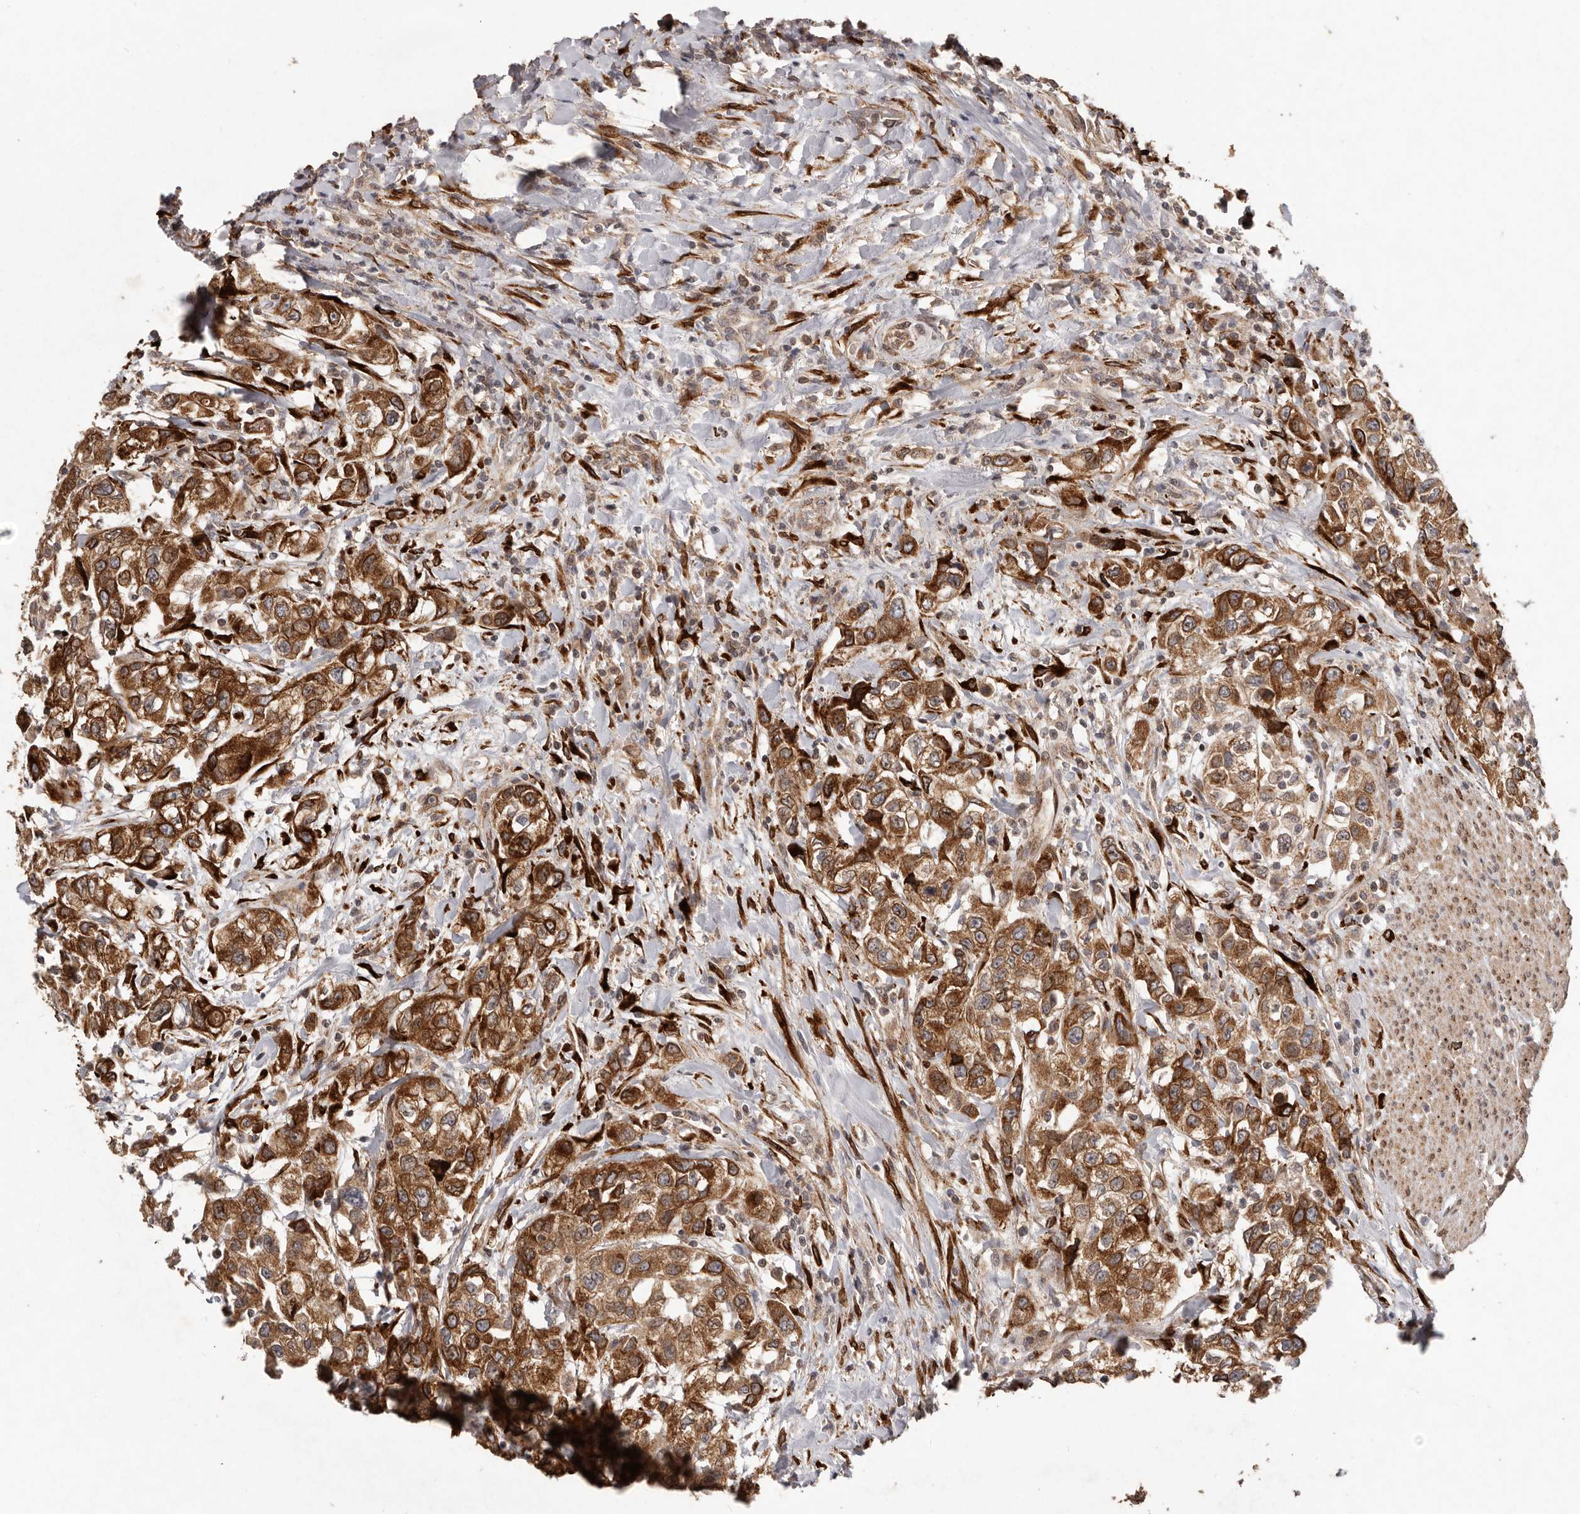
{"staining": {"intensity": "strong", "quantity": ">75%", "location": "cytoplasmic/membranous"}, "tissue": "urothelial cancer", "cell_type": "Tumor cells", "image_type": "cancer", "snomed": [{"axis": "morphology", "description": "Urothelial carcinoma, High grade"}, {"axis": "topography", "description": "Urinary bladder"}], "caption": "High-power microscopy captured an immunohistochemistry micrograph of urothelial cancer, revealing strong cytoplasmic/membranous positivity in about >75% of tumor cells.", "gene": "PLOD2", "patient": {"sex": "female", "age": 80}}